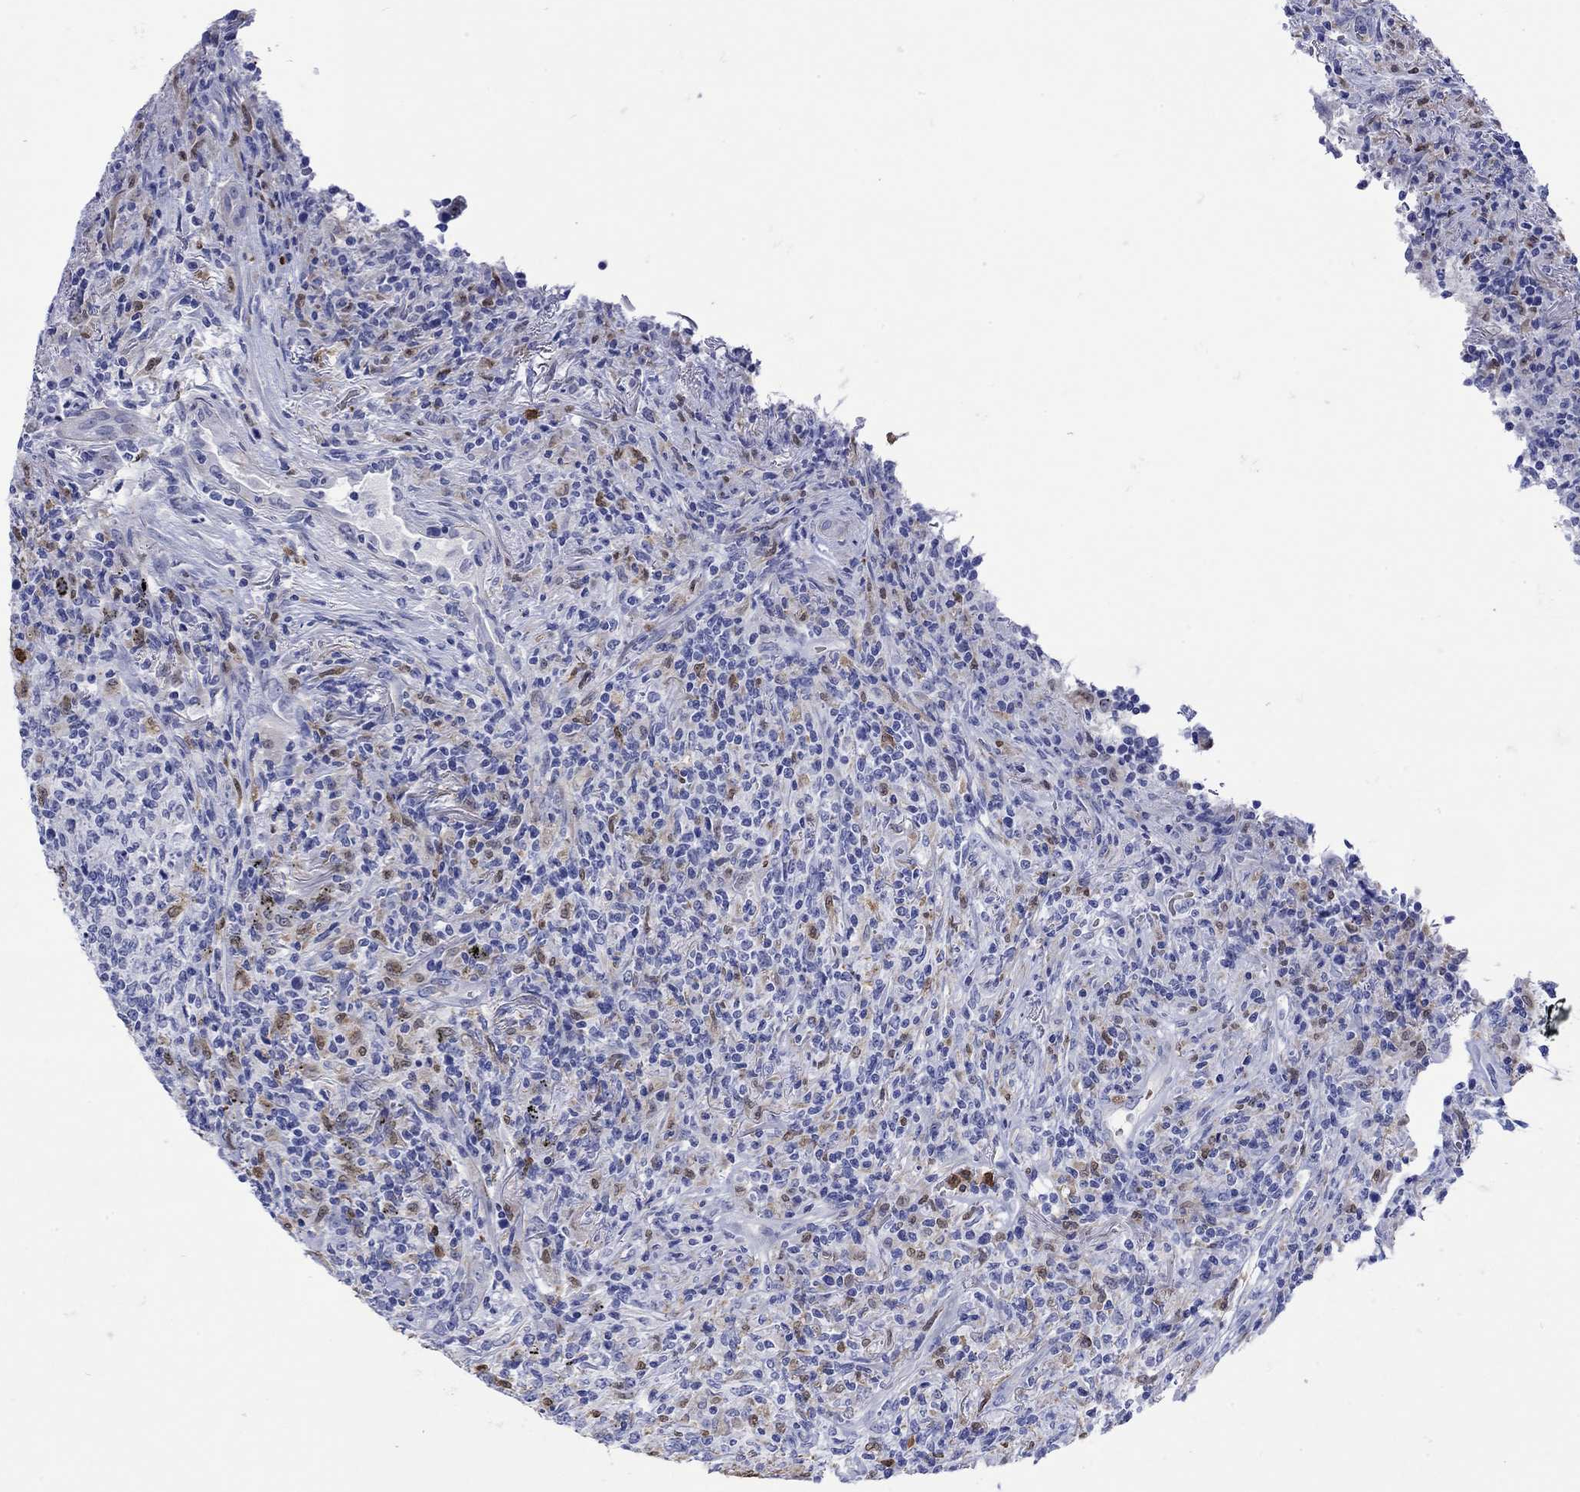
{"staining": {"intensity": "negative", "quantity": "none", "location": "none"}, "tissue": "lymphoma", "cell_type": "Tumor cells", "image_type": "cancer", "snomed": [{"axis": "morphology", "description": "Malignant lymphoma, non-Hodgkin's type, High grade"}, {"axis": "topography", "description": "Lung"}], "caption": "This is a image of immunohistochemistry (IHC) staining of lymphoma, which shows no positivity in tumor cells.", "gene": "LINGO3", "patient": {"sex": "male", "age": 79}}